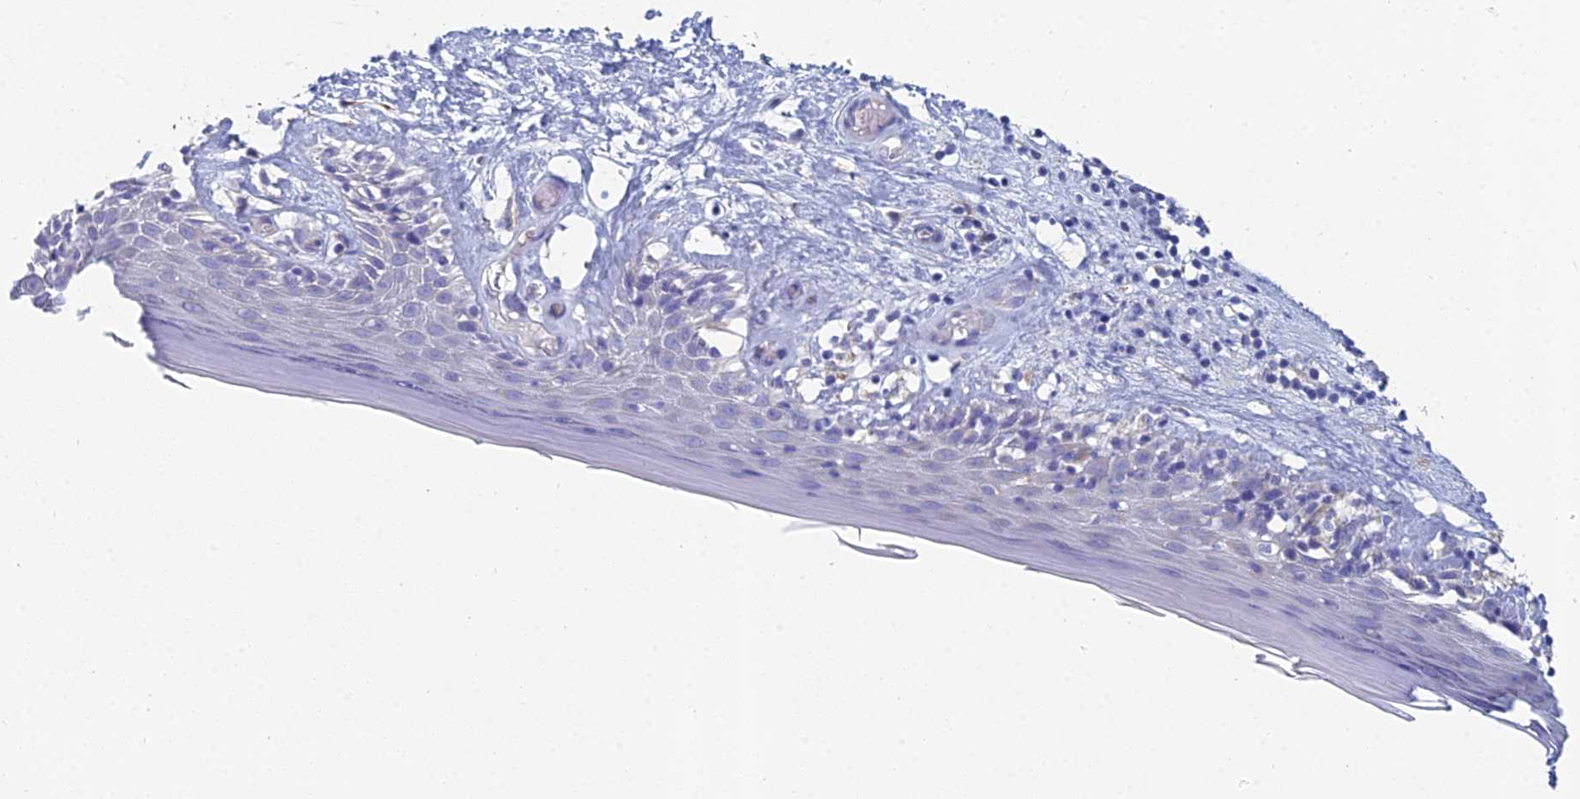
{"staining": {"intensity": "weak", "quantity": "<25%", "location": "cytoplasmic/membranous"}, "tissue": "skin", "cell_type": "Epidermal cells", "image_type": "normal", "snomed": [{"axis": "morphology", "description": "Normal tissue, NOS"}, {"axis": "topography", "description": "Adipose tissue"}, {"axis": "topography", "description": "Vascular tissue"}, {"axis": "topography", "description": "Vulva"}, {"axis": "topography", "description": "Peripheral nerve tissue"}], "caption": "This is an immunohistochemistry (IHC) histopathology image of benign skin. There is no positivity in epidermal cells.", "gene": "CRACR2B", "patient": {"sex": "female", "age": 86}}